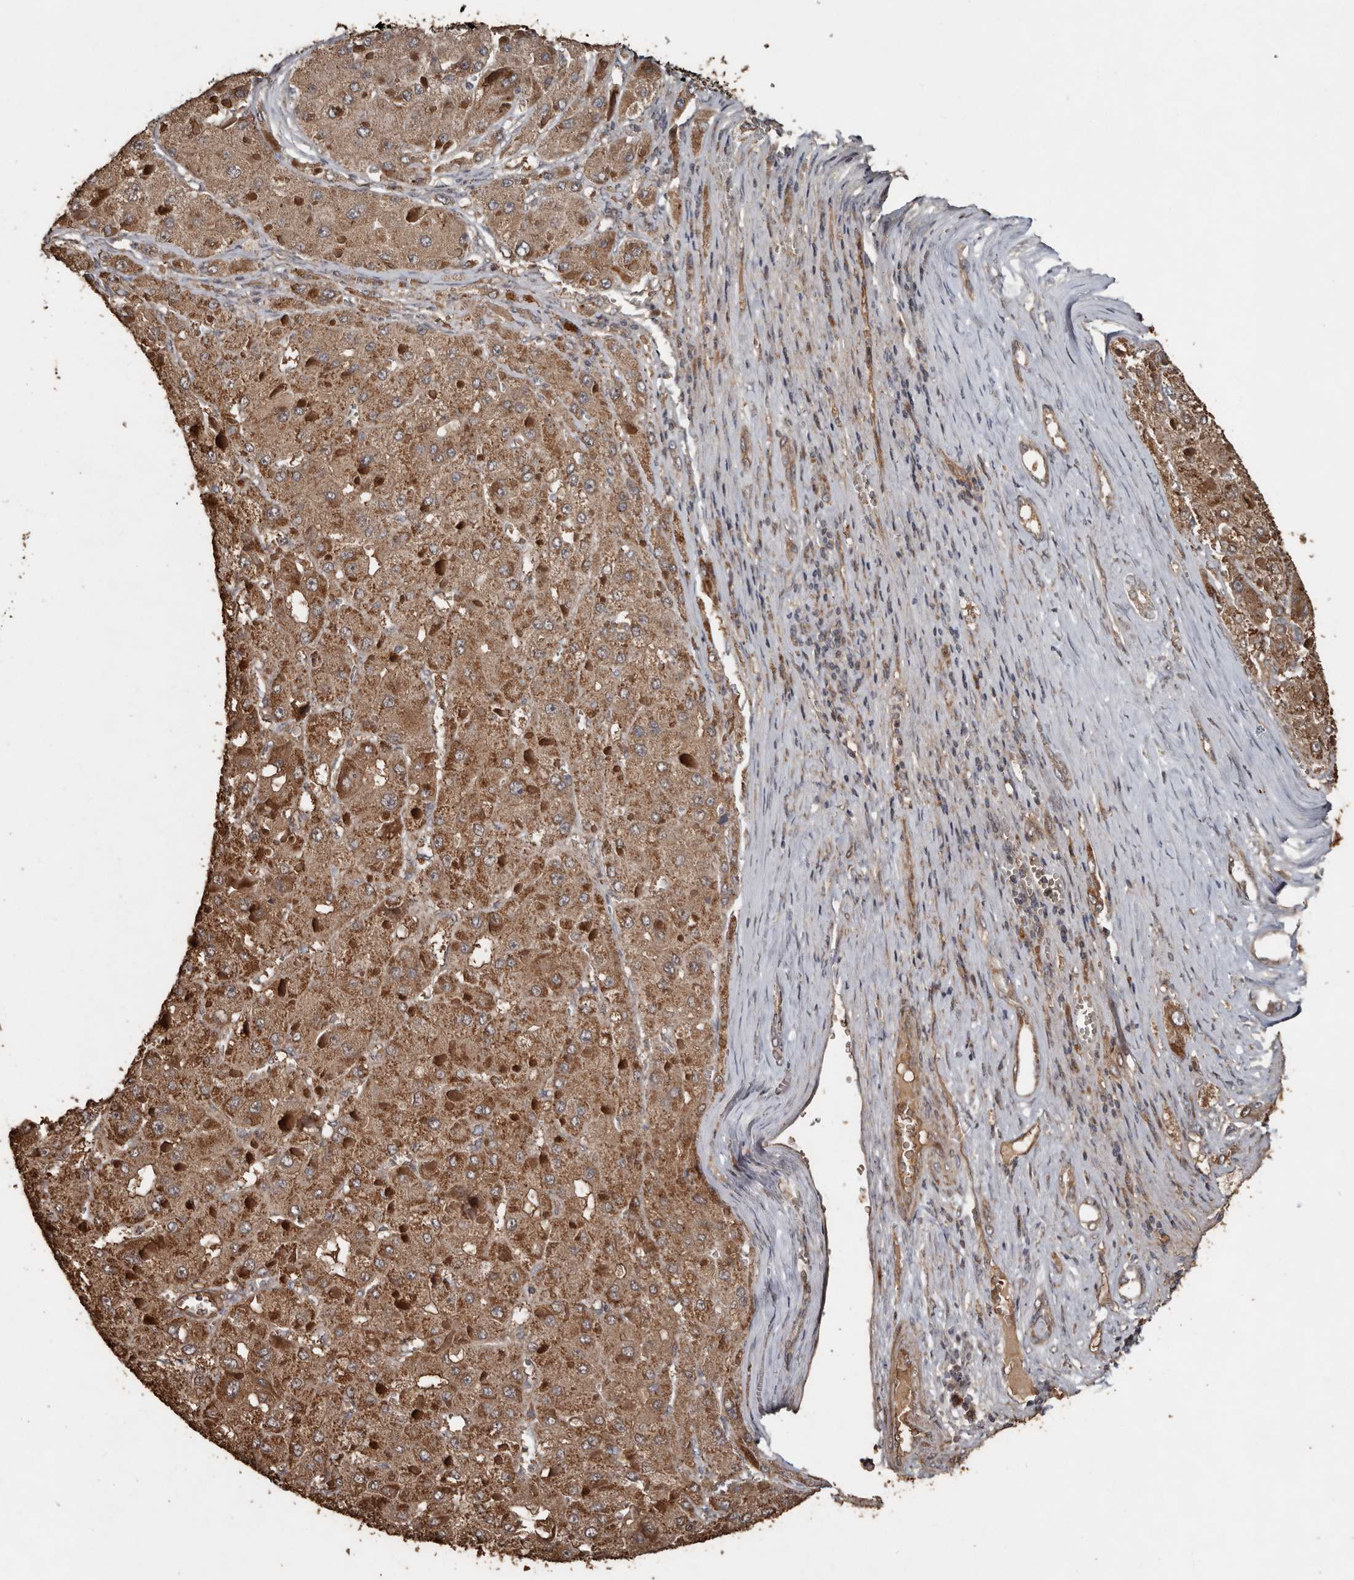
{"staining": {"intensity": "moderate", "quantity": ">75%", "location": "cytoplasmic/membranous"}, "tissue": "liver cancer", "cell_type": "Tumor cells", "image_type": "cancer", "snomed": [{"axis": "morphology", "description": "Carcinoma, Hepatocellular, NOS"}, {"axis": "topography", "description": "Liver"}], "caption": "A brown stain shows moderate cytoplasmic/membranous expression of a protein in hepatocellular carcinoma (liver) tumor cells. (DAB IHC, brown staining for protein, blue staining for nuclei).", "gene": "RANBP17", "patient": {"sex": "female", "age": 73}}